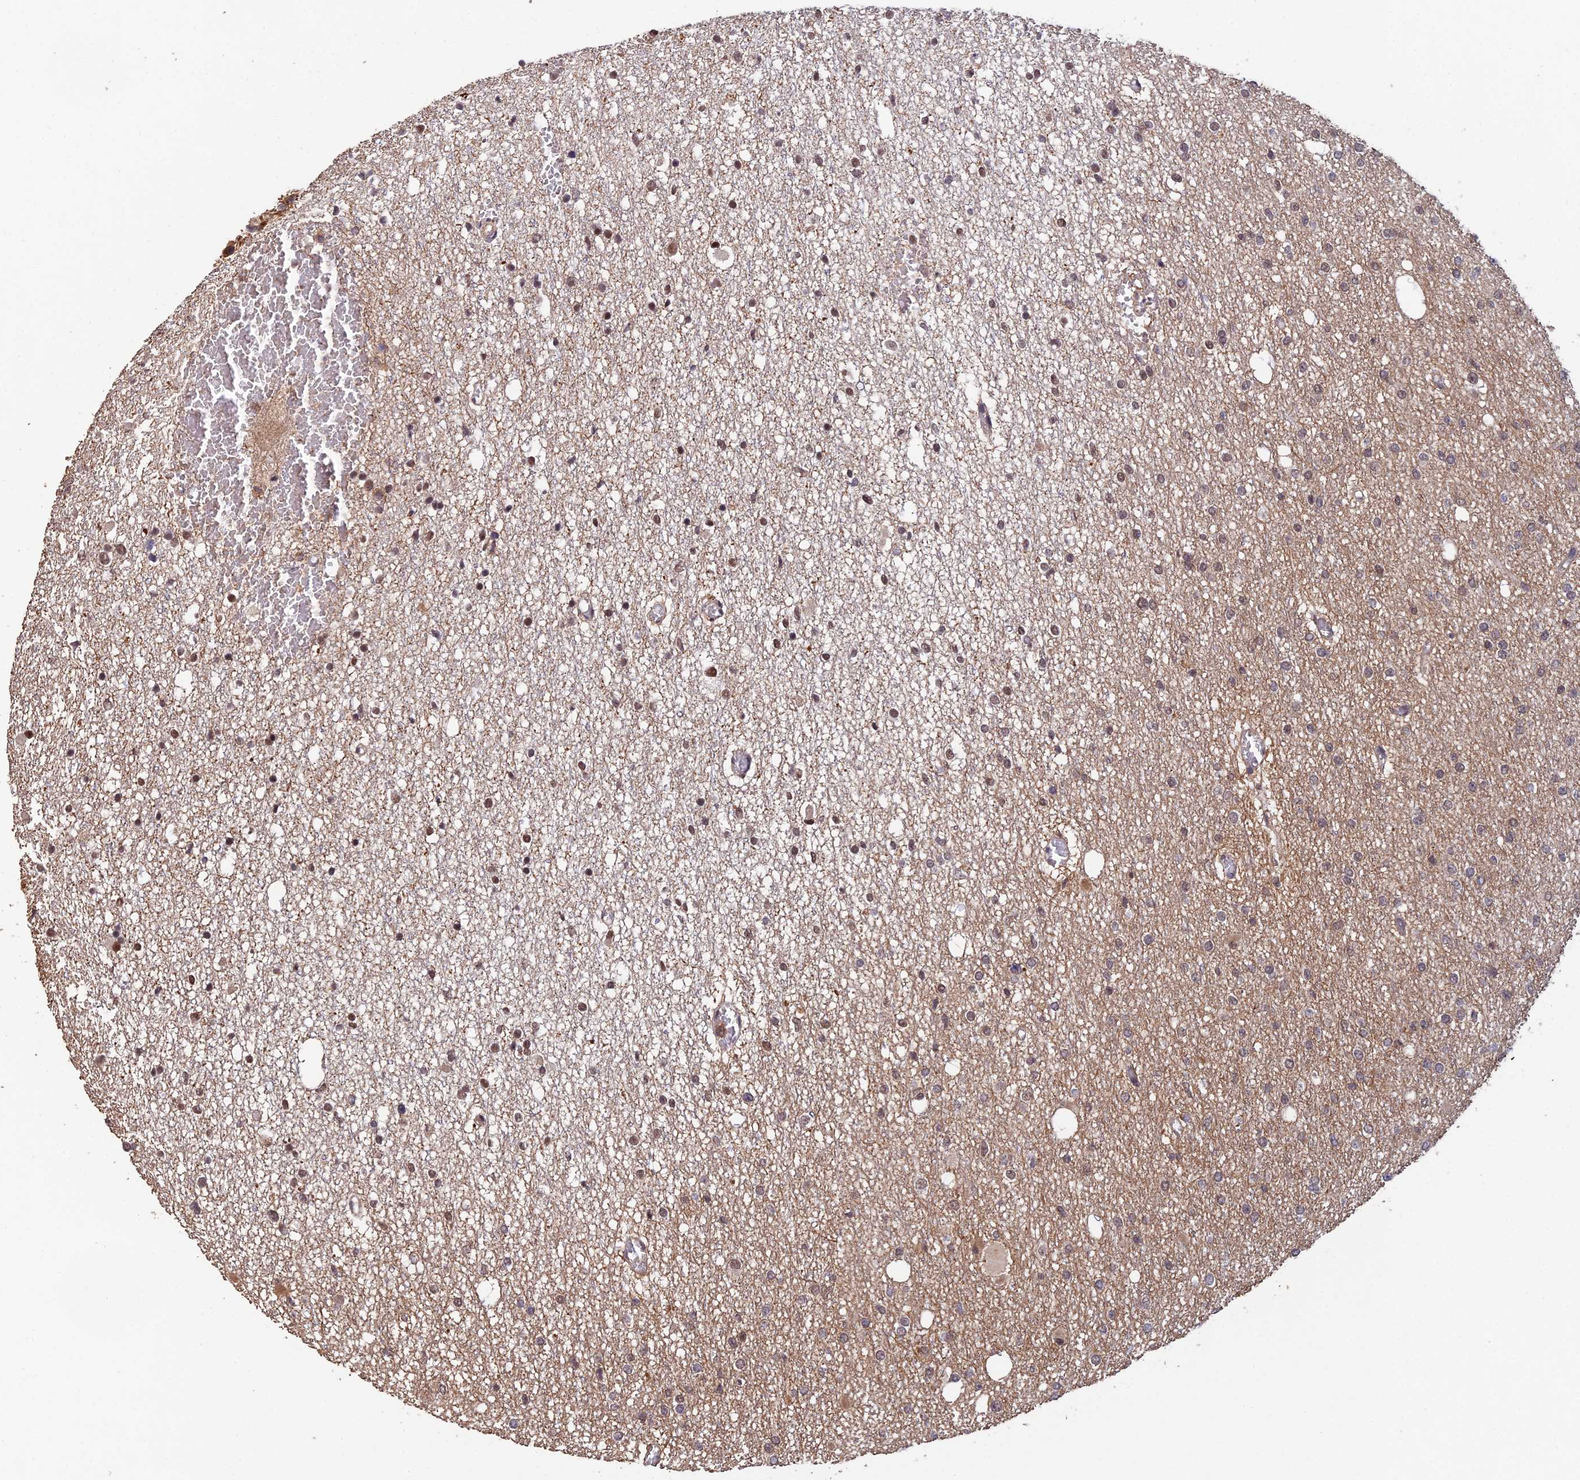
{"staining": {"intensity": "moderate", "quantity": "25%-75%", "location": "cytoplasmic/membranous,nuclear"}, "tissue": "glioma", "cell_type": "Tumor cells", "image_type": "cancer", "snomed": [{"axis": "morphology", "description": "Glioma, malignant, Low grade"}, {"axis": "topography", "description": "Brain"}], "caption": "An IHC micrograph of neoplastic tissue is shown. Protein staining in brown highlights moderate cytoplasmic/membranous and nuclear positivity in low-grade glioma (malignant) within tumor cells. Immunohistochemistry (ihc) stains the protein of interest in brown and the nuclei are stained blue.", "gene": "RALGAPA2", "patient": {"sex": "female", "age": 22}}